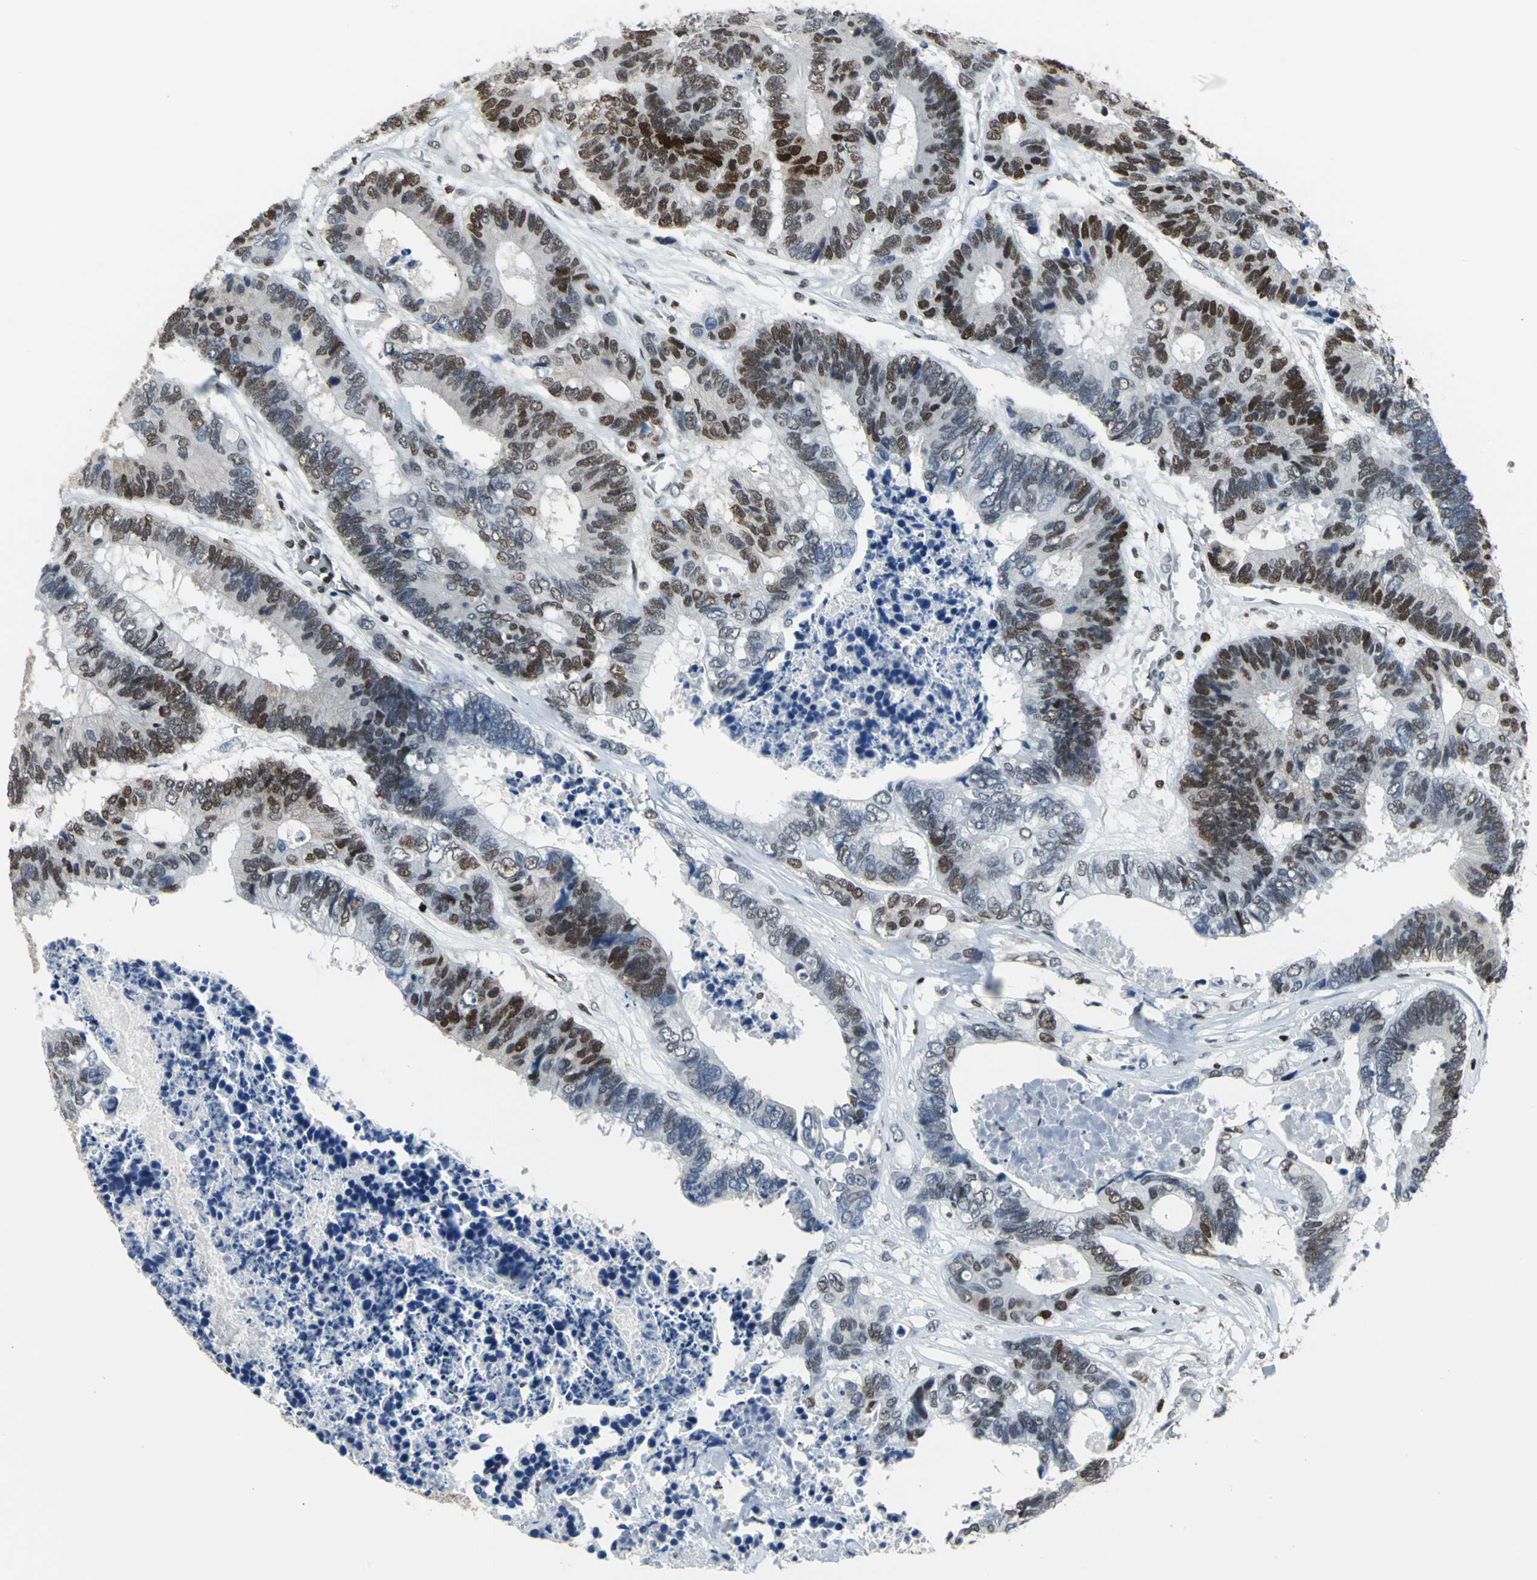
{"staining": {"intensity": "strong", "quantity": ">75%", "location": "nuclear"}, "tissue": "colorectal cancer", "cell_type": "Tumor cells", "image_type": "cancer", "snomed": [{"axis": "morphology", "description": "Adenocarcinoma, NOS"}, {"axis": "topography", "description": "Rectum"}], "caption": "The photomicrograph displays a brown stain indicating the presence of a protein in the nuclear of tumor cells in colorectal cancer.", "gene": "HNRNPD", "patient": {"sex": "male", "age": 55}}